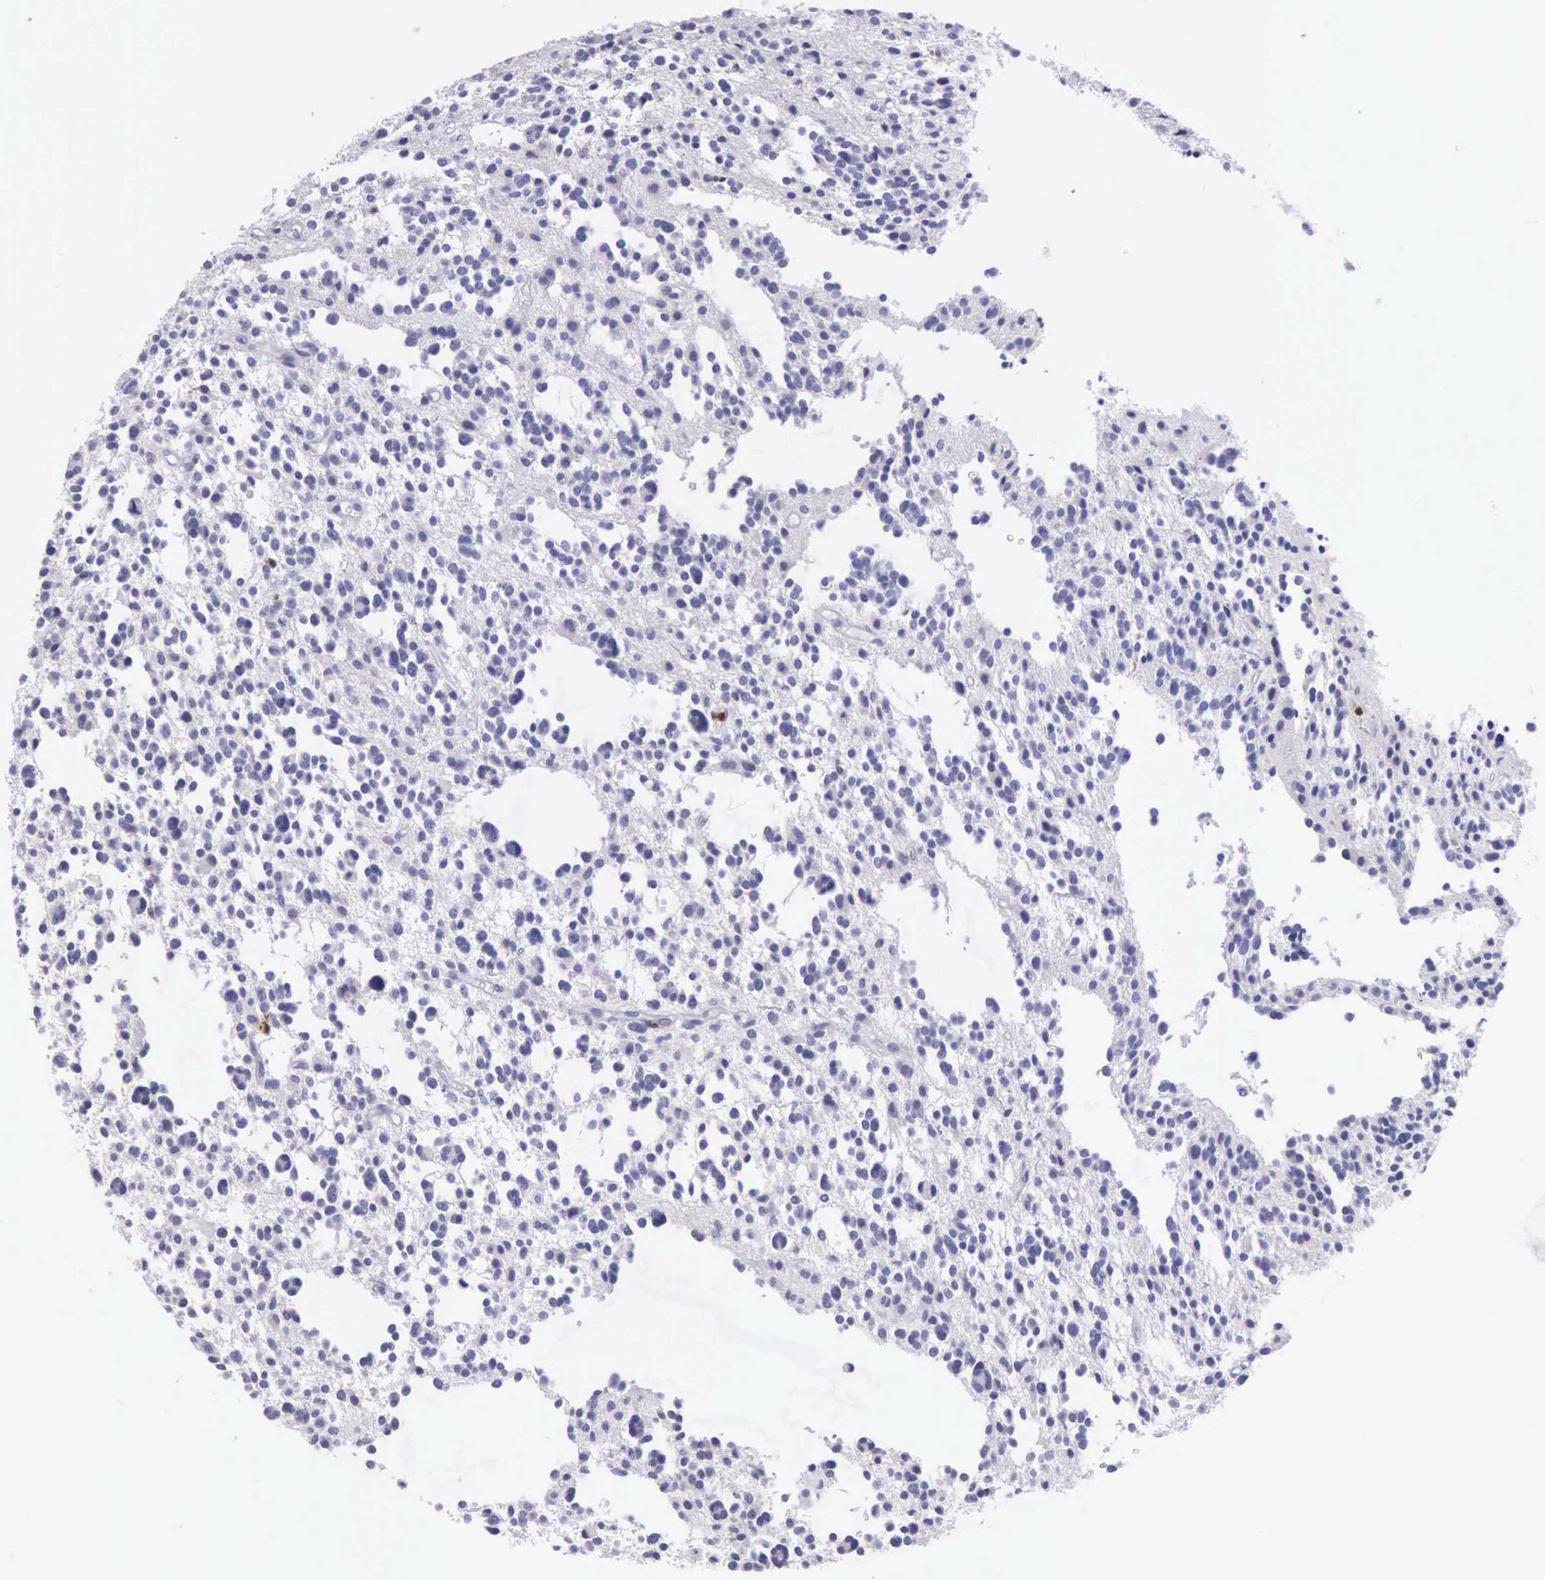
{"staining": {"intensity": "negative", "quantity": "none", "location": "none"}, "tissue": "glioma", "cell_type": "Tumor cells", "image_type": "cancer", "snomed": [{"axis": "morphology", "description": "Glioma, malignant, Low grade"}, {"axis": "topography", "description": "Brain"}], "caption": "Malignant low-grade glioma stained for a protein using immunohistochemistry exhibits no positivity tumor cells.", "gene": "CSTA", "patient": {"sex": "female", "age": 36}}